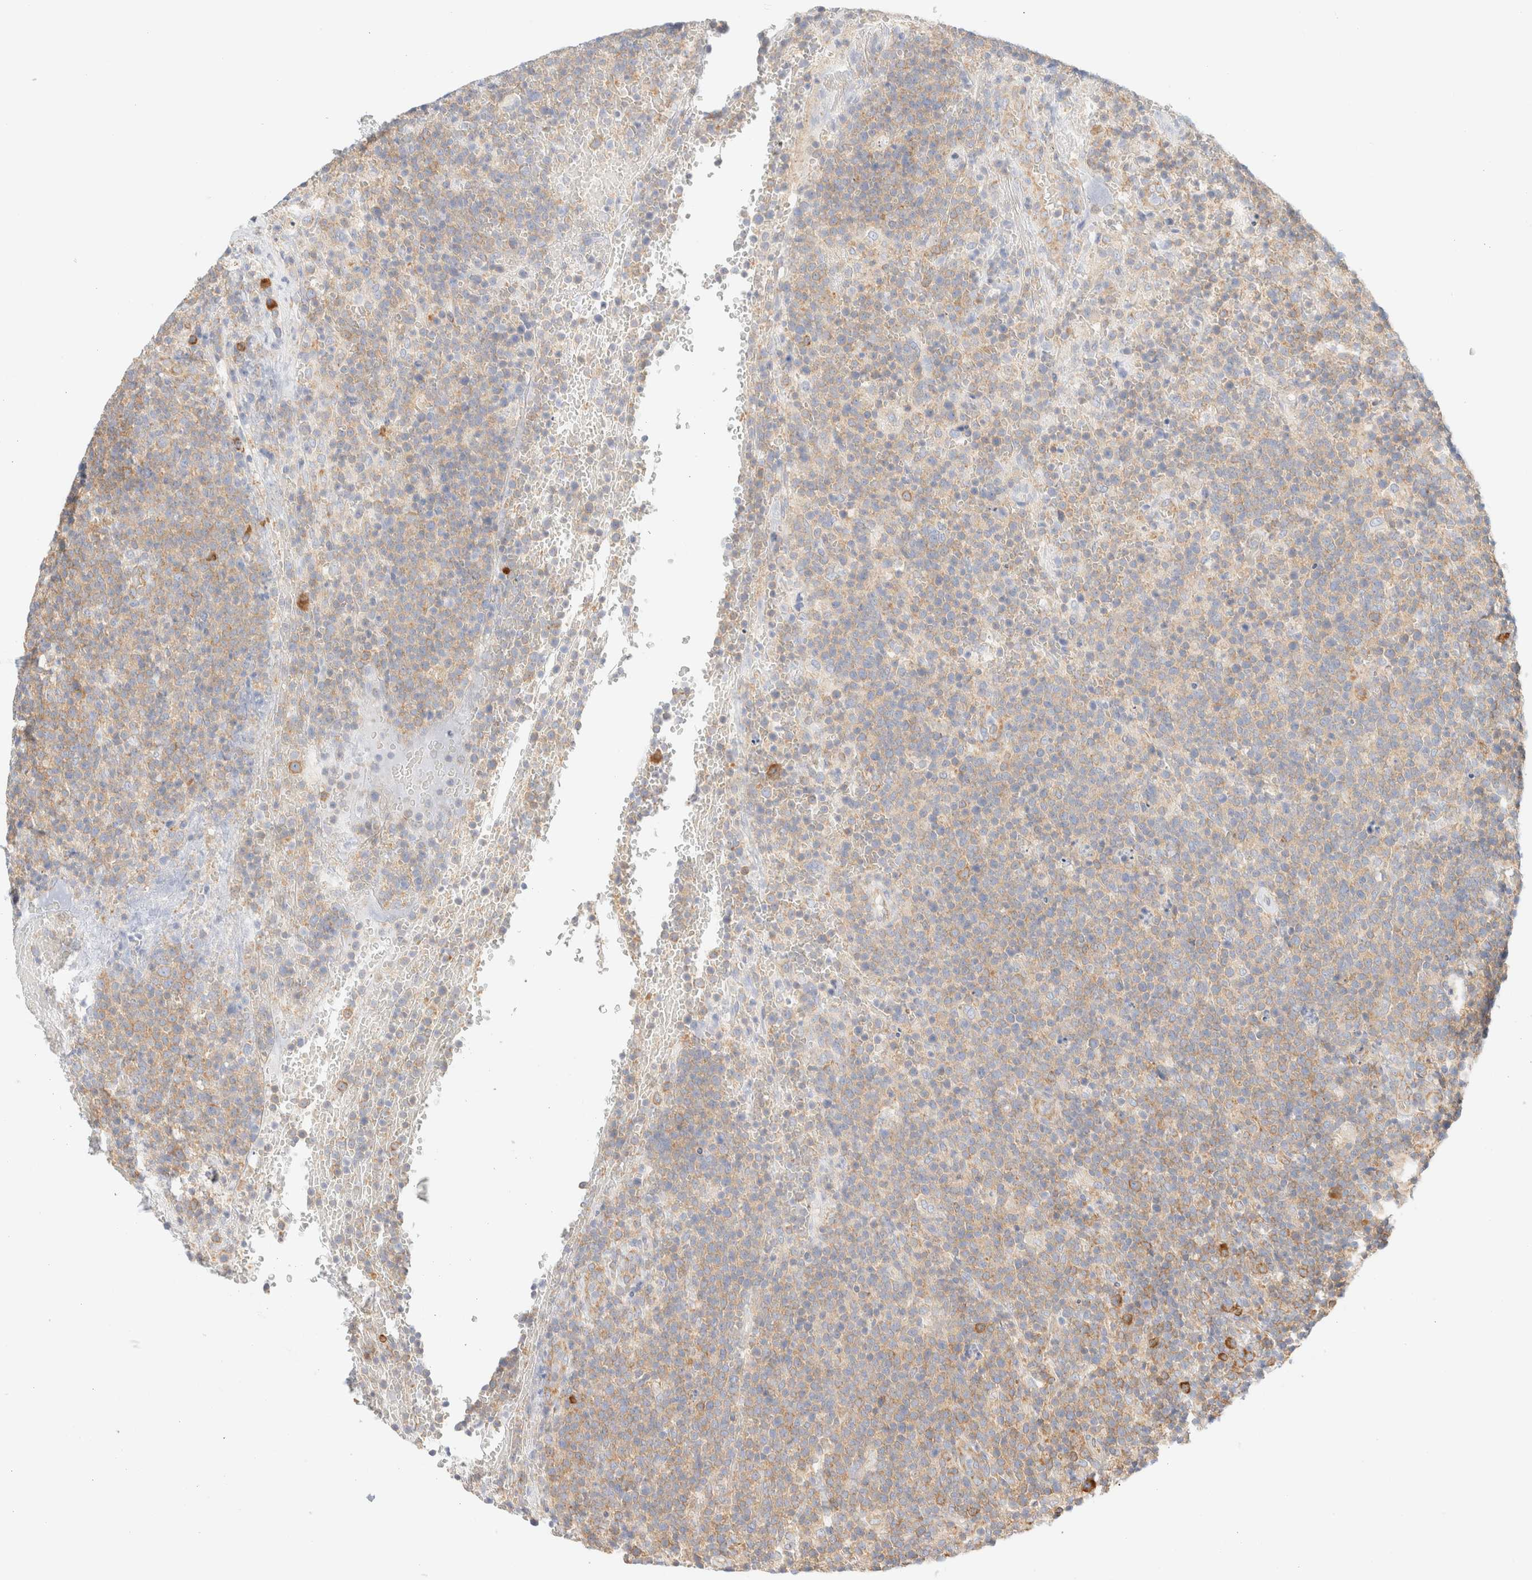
{"staining": {"intensity": "weak", "quantity": ">75%", "location": "cytoplasmic/membranous"}, "tissue": "lymphoma", "cell_type": "Tumor cells", "image_type": "cancer", "snomed": [{"axis": "morphology", "description": "Malignant lymphoma, non-Hodgkin's type, High grade"}, {"axis": "topography", "description": "Lymph node"}], "caption": "Immunohistochemistry photomicrograph of high-grade malignant lymphoma, non-Hodgkin's type stained for a protein (brown), which demonstrates low levels of weak cytoplasmic/membranous expression in approximately >75% of tumor cells.", "gene": "ZC2HC1A", "patient": {"sex": "male", "age": 61}}